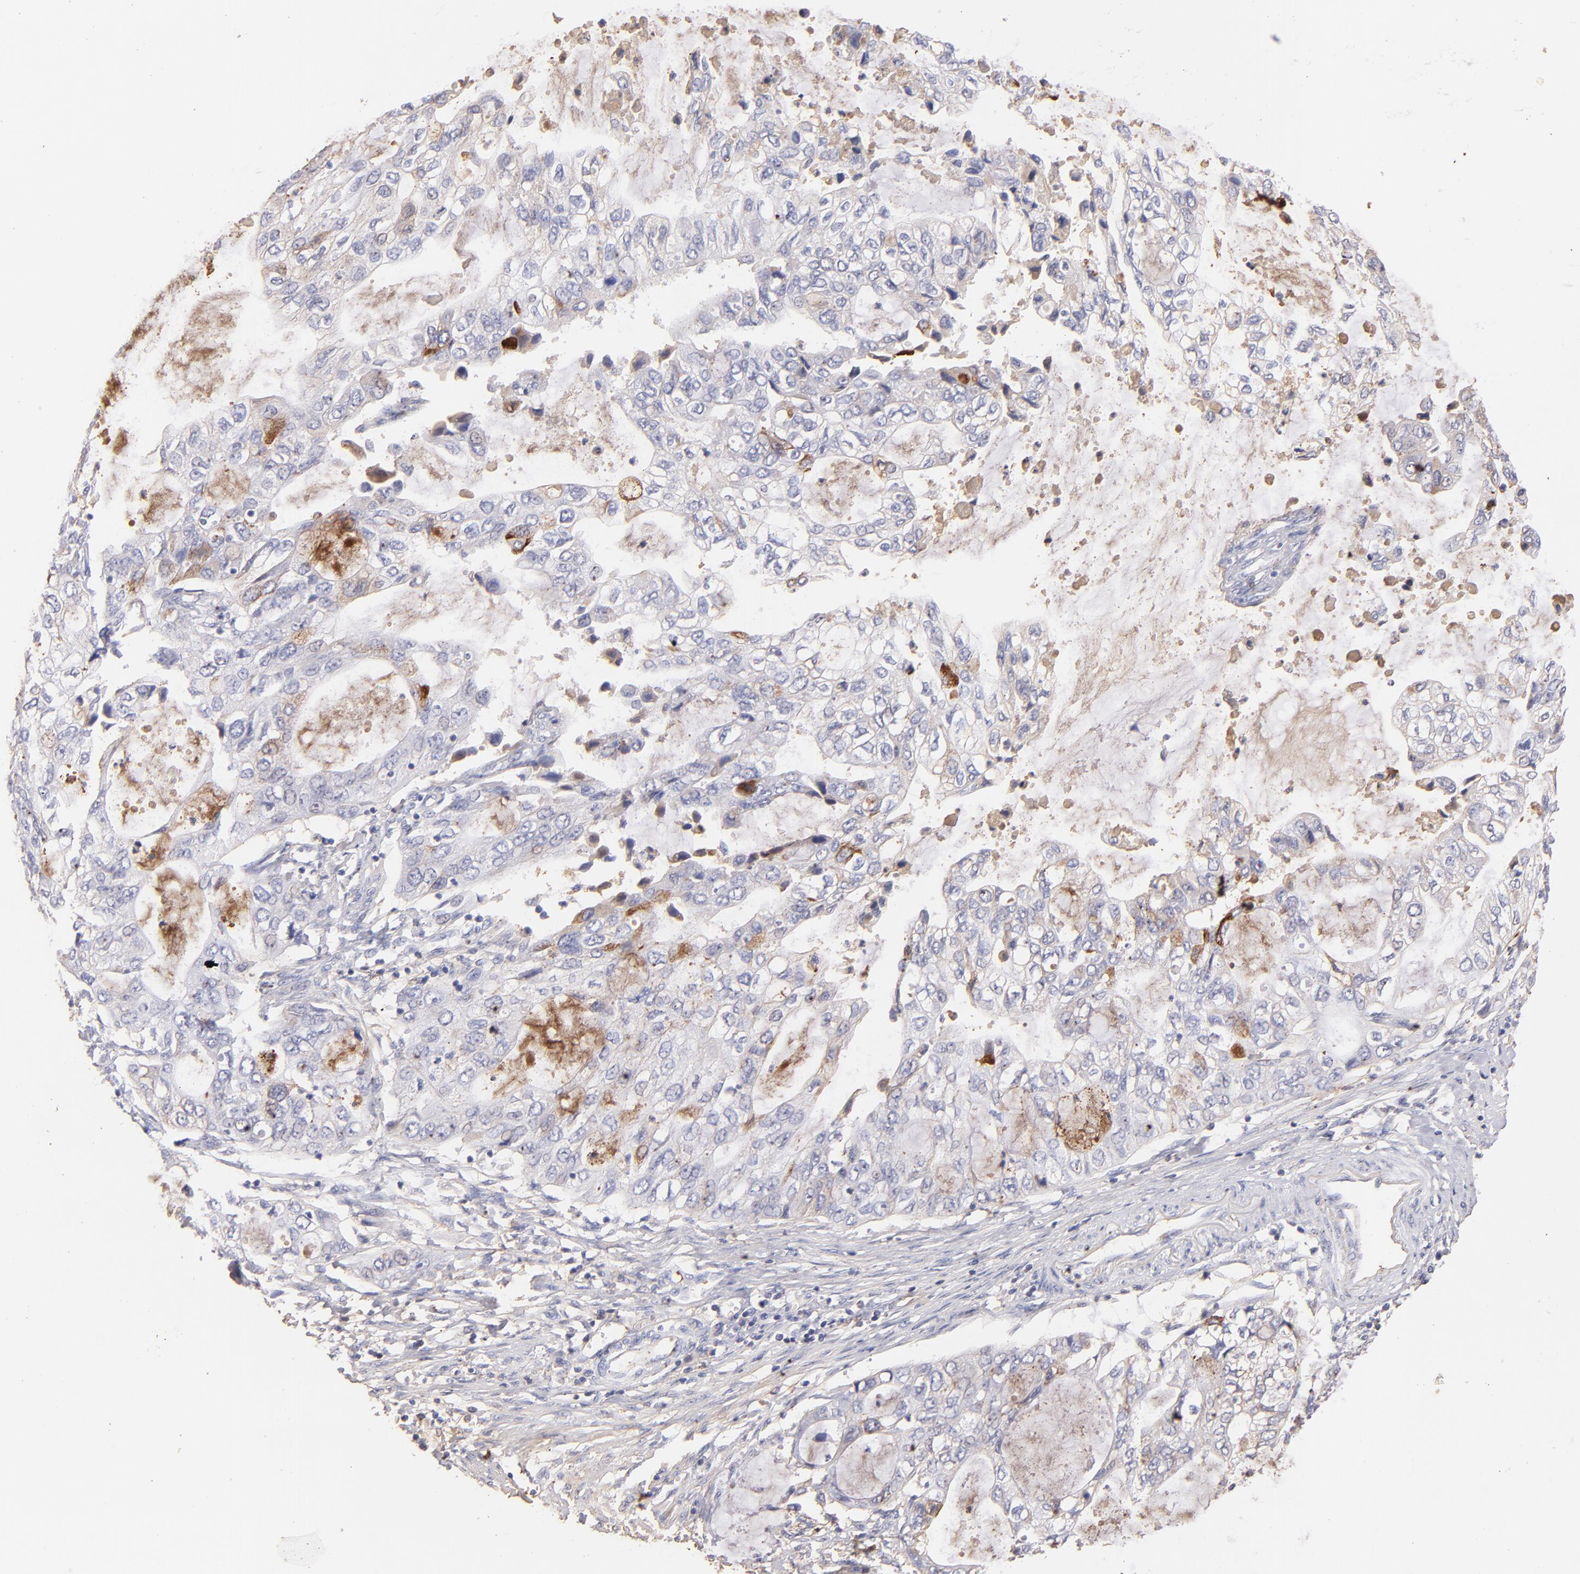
{"staining": {"intensity": "negative", "quantity": "none", "location": "none"}, "tissue": "stomach cancer", "cell_type": "Tumor cells", "image_type": "cancer", "snomed": [{"axis": "morphology", "description": "Adenocarcinoma, NOS"}, {"axis": "topography", "description": "Stomach, upper"}], "caption": "IHC image of human stomach cancer (adenocarcinoma) stained for a protein (brown), which shows no expression in tumor cells.", "gene": "FGB", "patient": {"sex": "female", "age": 52}}